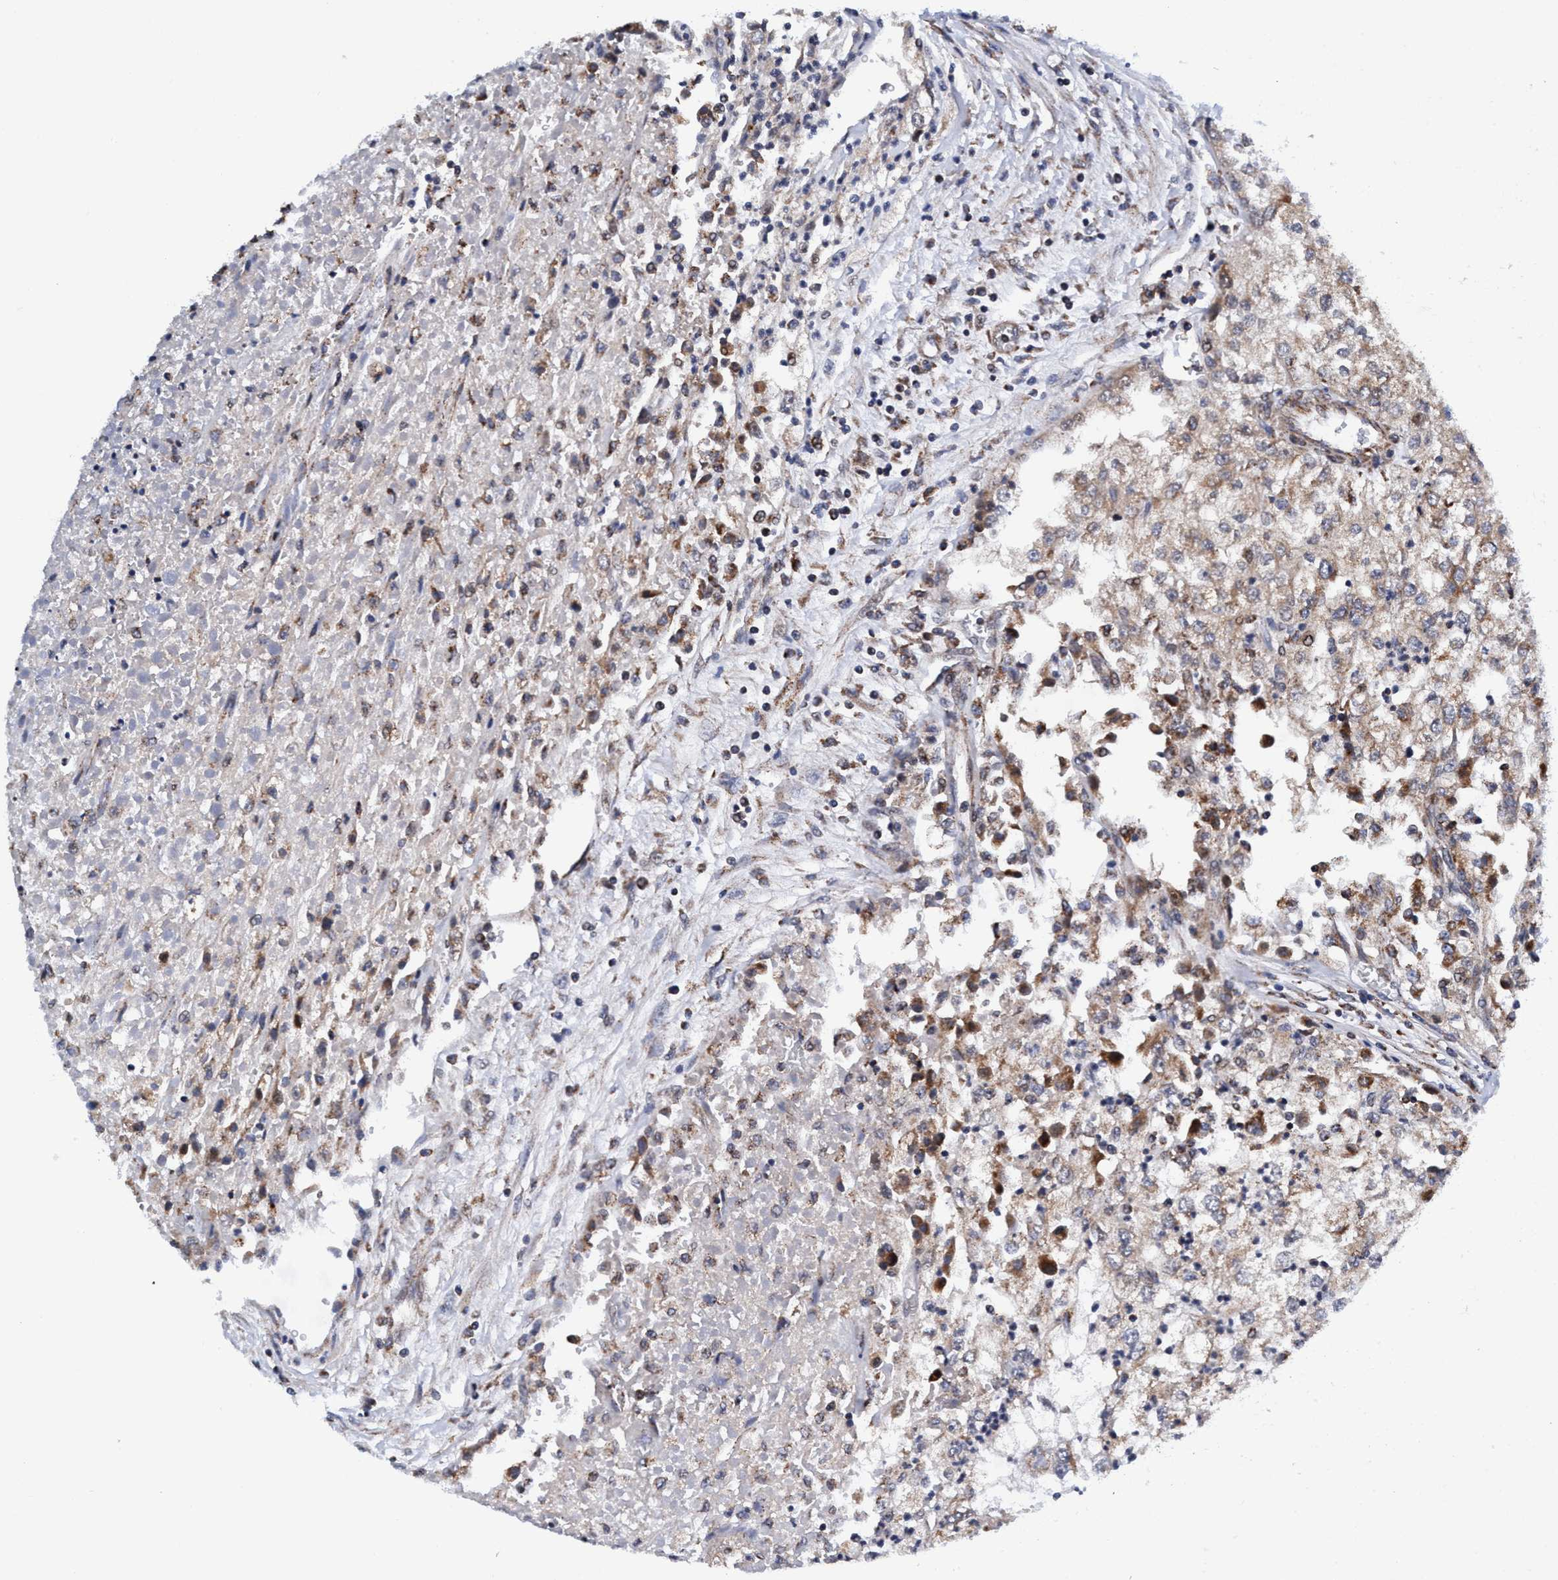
{"staining": {"intensity": "weak", "quantity": "<25%", "location": "cytoplasmic/membranous"}, "tissue": "renal cancer", "cell_type": "Tumor cells", "image_type": "cancer", "snomed": [{"axis": "morphology", "description": "Adenocarcinoma, NOS"}, {"axis": "topography", "description": "Kidney"}], "caption": "IHC of adenocarcinoma (renal) exhibits no positivity in tumor cells. (DAB (3,3'-diaminobenzidine) IHC, high magnification).", "gene": "AGAP2", "patient": {"sex": "female", "age": 54}}